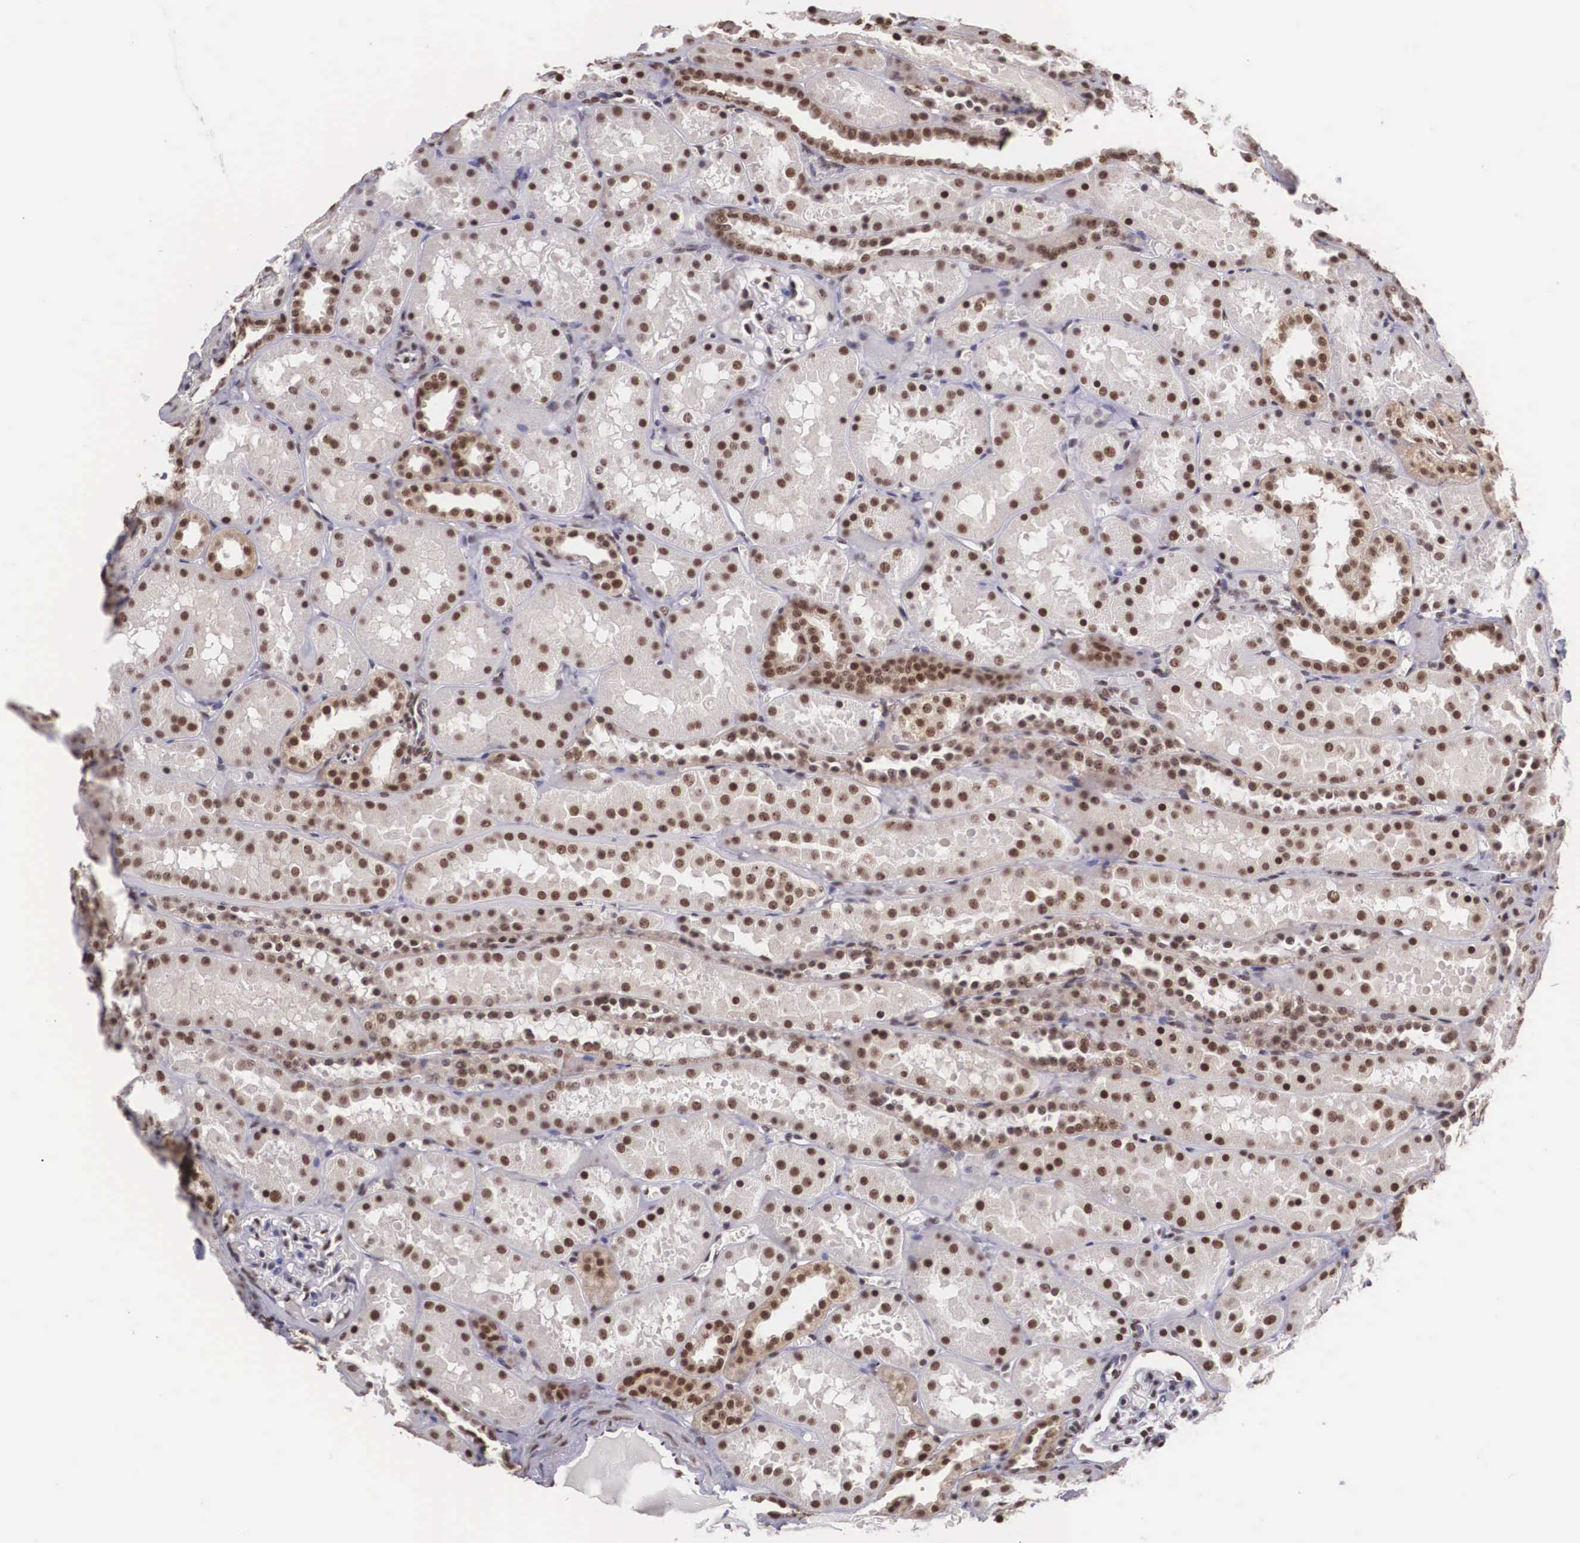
{"staining": {"intensity": "moderate", "quantity": "25%-75%", "location": "nuclear"}, "tissue": "kidney", "cell_type": "Cells in glomeruli", "image_type": "normal", "snomed": [{"axis": "morphology", "description": "Normal tissue, NOS"}, {"axis": "topography", "description": "Kidney"}], "caption": "The micrograph demonstrates immunohistochemical staining of unremarkable kidney. There is moderate nuclear positivity is identified in about 25%-75% of cells in glomeruli. The protein of interest is stained brown, and the nuclei are stained in blue (DAB IHC with brightfield microscopy, high magnification).", "gene": "POLR2F", "patient": {"sex": "female", "age": 52}}